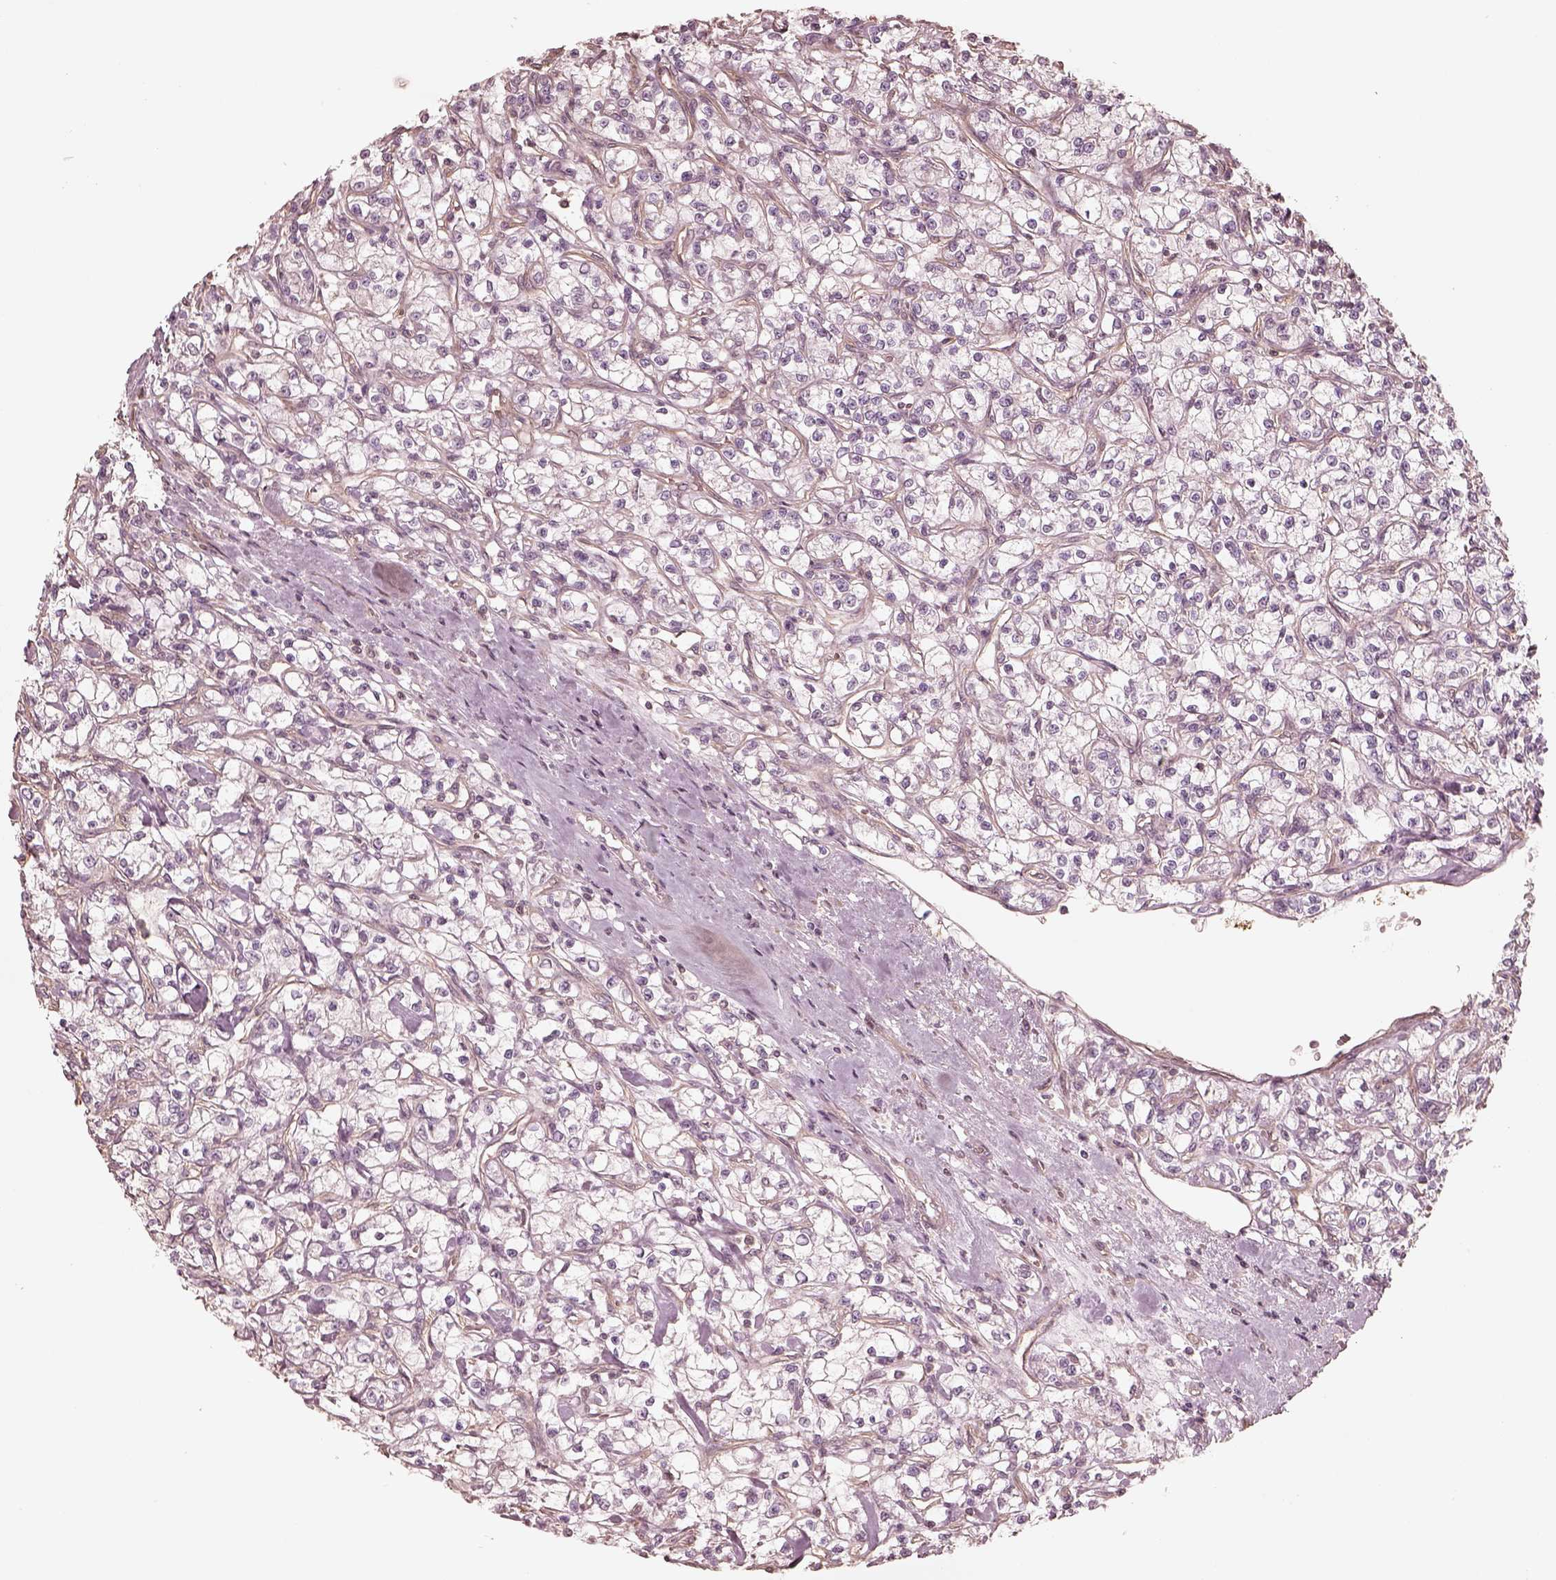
{"staining": {"intensity": "negative", "quantity": "none", "location": "none"}, "tissue": "renal cancer", "cell_type": "Tumor cells", "image_type": "cancer", "snomed": [{"axis": "morphology", "description": "Adenocarcinoma, NOS"}, {"axis": "topography", "description": "Kidney"}], "caption": "Renal adenocarcinoma stained for a protein using immunohistochemistry demonstrates no expression tumor cells.", "gene": "KIF5C", "patient": {"sex": "female", "age": 59}}